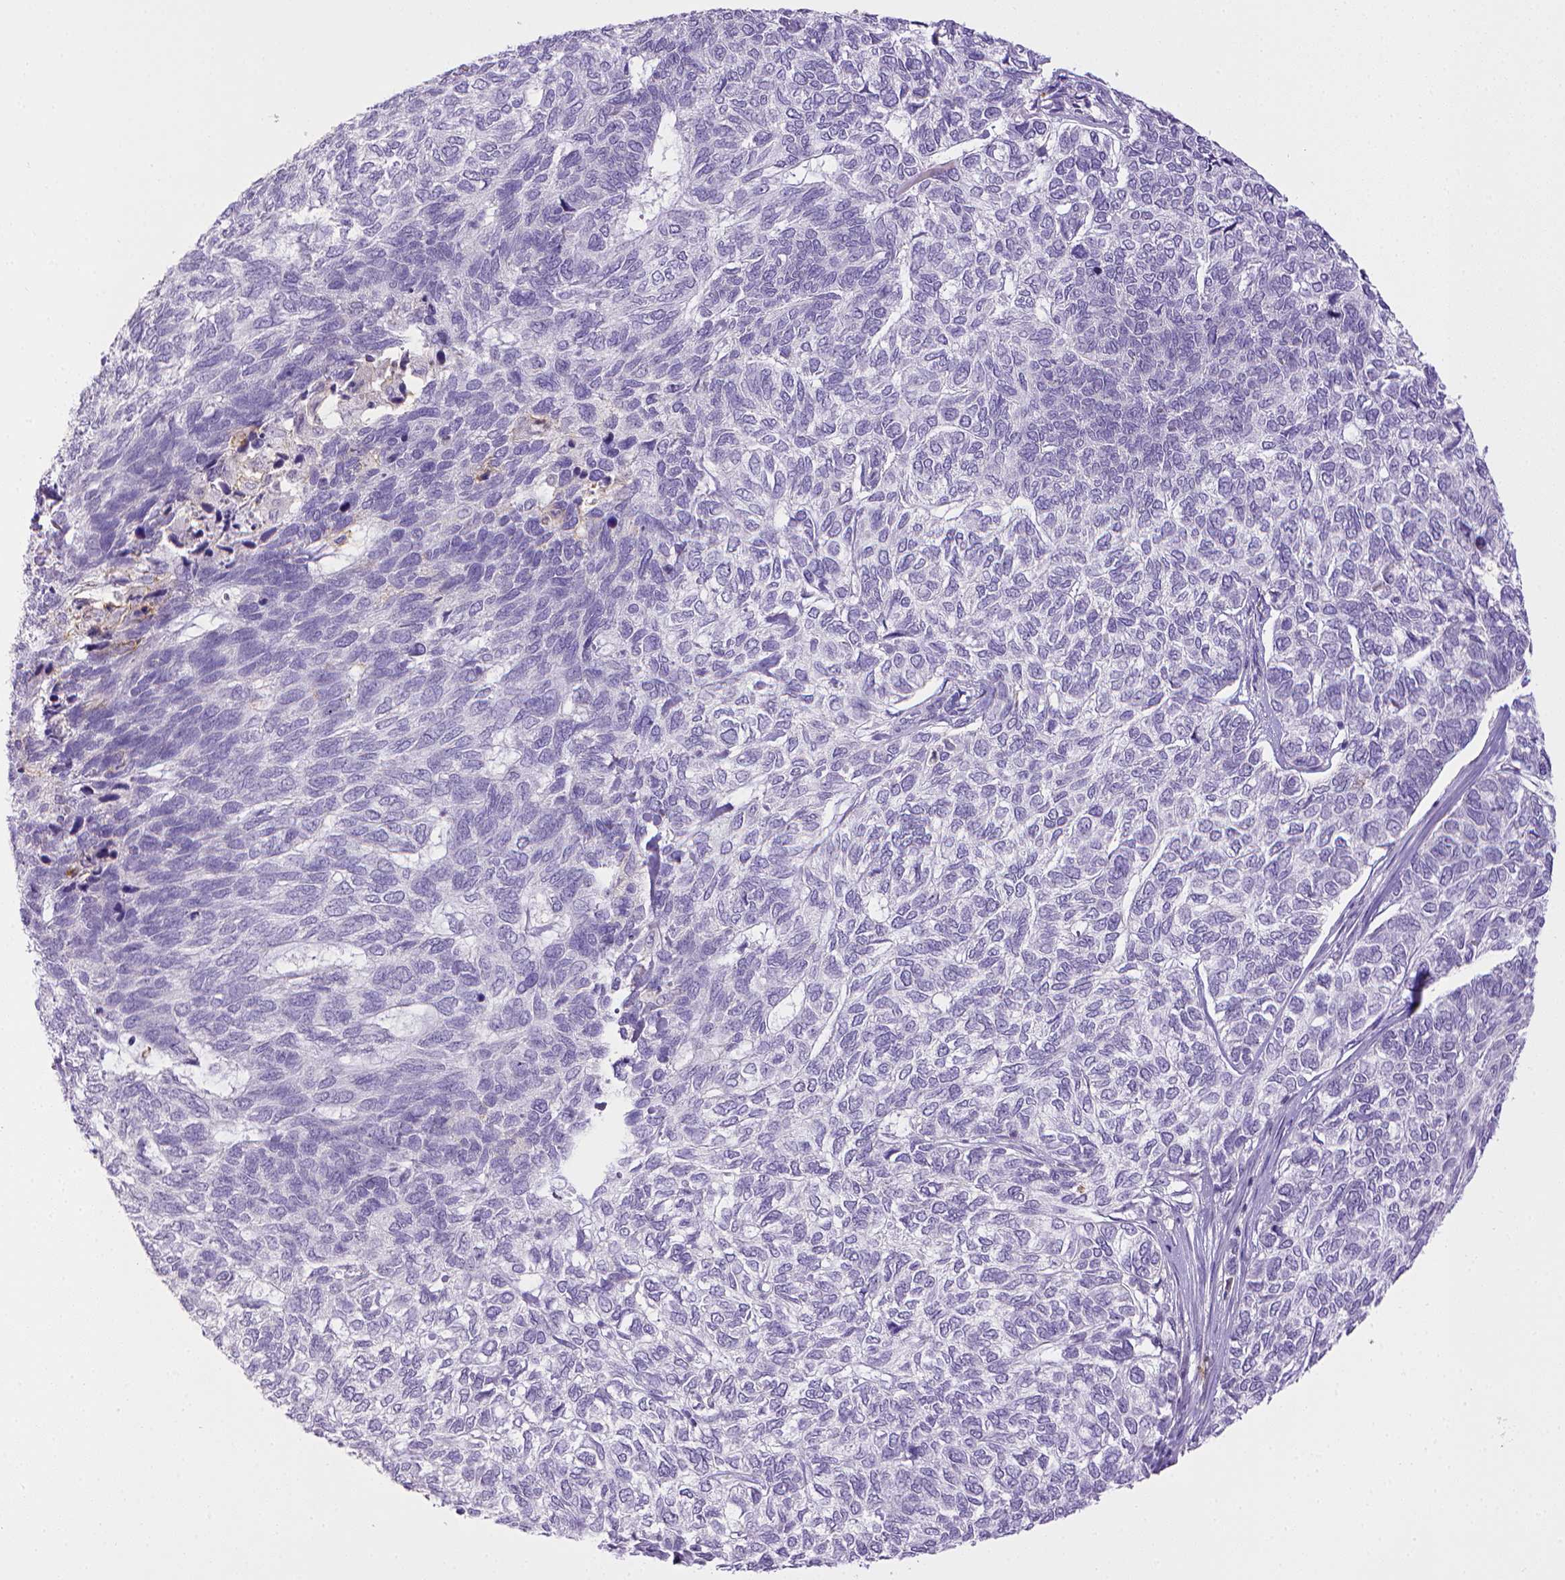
{"staining": {"intensity": "negative", "quantity": "none", "location": "none"}, "tissue": "skin cancer", "cell_type": "Tumor cells", "image_type": "cancer", "snomed": [{"axis": "morphology", "description": "Basal cell carcinoma"}, {"axis": "topography", "description": "Skin"}], "caption": "Immunohistochemistry (IHC) image of neoplastic tissue: basal cell carcinoma (skin) stained with DAB shows no significant protein staining in tumor cells. (Brightfield microscopy of DAB (3,3'-diaminobenzidine) immunohistochemistry at high magnification).", "gene": "ITGAM", "patient": {"sex": "female", "age": 65}}